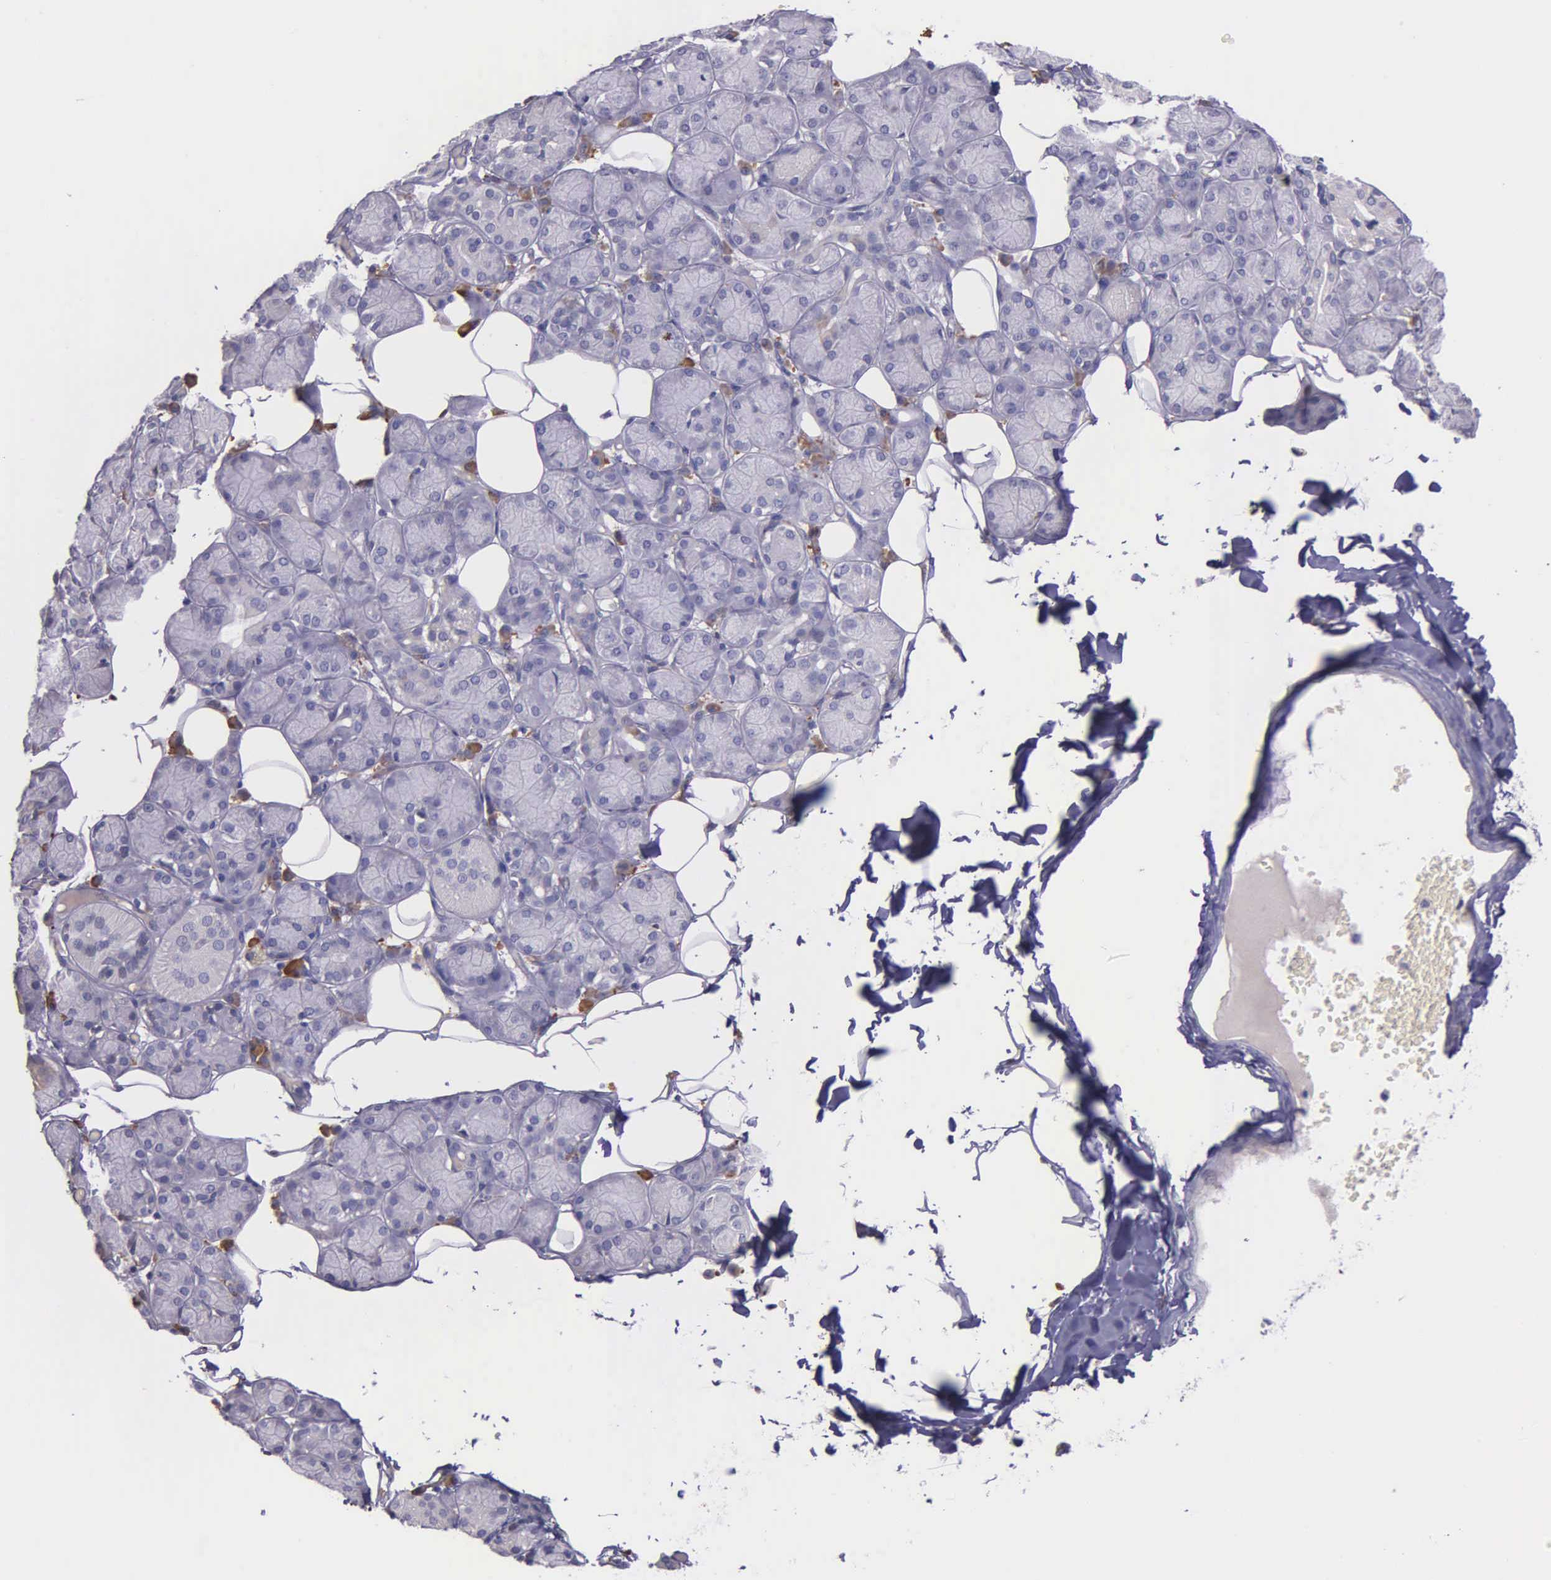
{"staining": {"intensity": "negative", "quantity": "none", "location": "none"}, "tissue": "salivary gland", "cell_type": "Glandular cells", "image_type": "normal", "snomed": [{"axis": "morphology", "description": "Normal tissue, NOS"}, {"axis": "topography", "description": "Salivary gland"}], "caption": "This is an IHC photomicrograph of unremarkable human salivary gland. There is no positivity in glandular cells.", "gene": "ZC3H12B", "patient": {"sex": "male", "age": 54}}